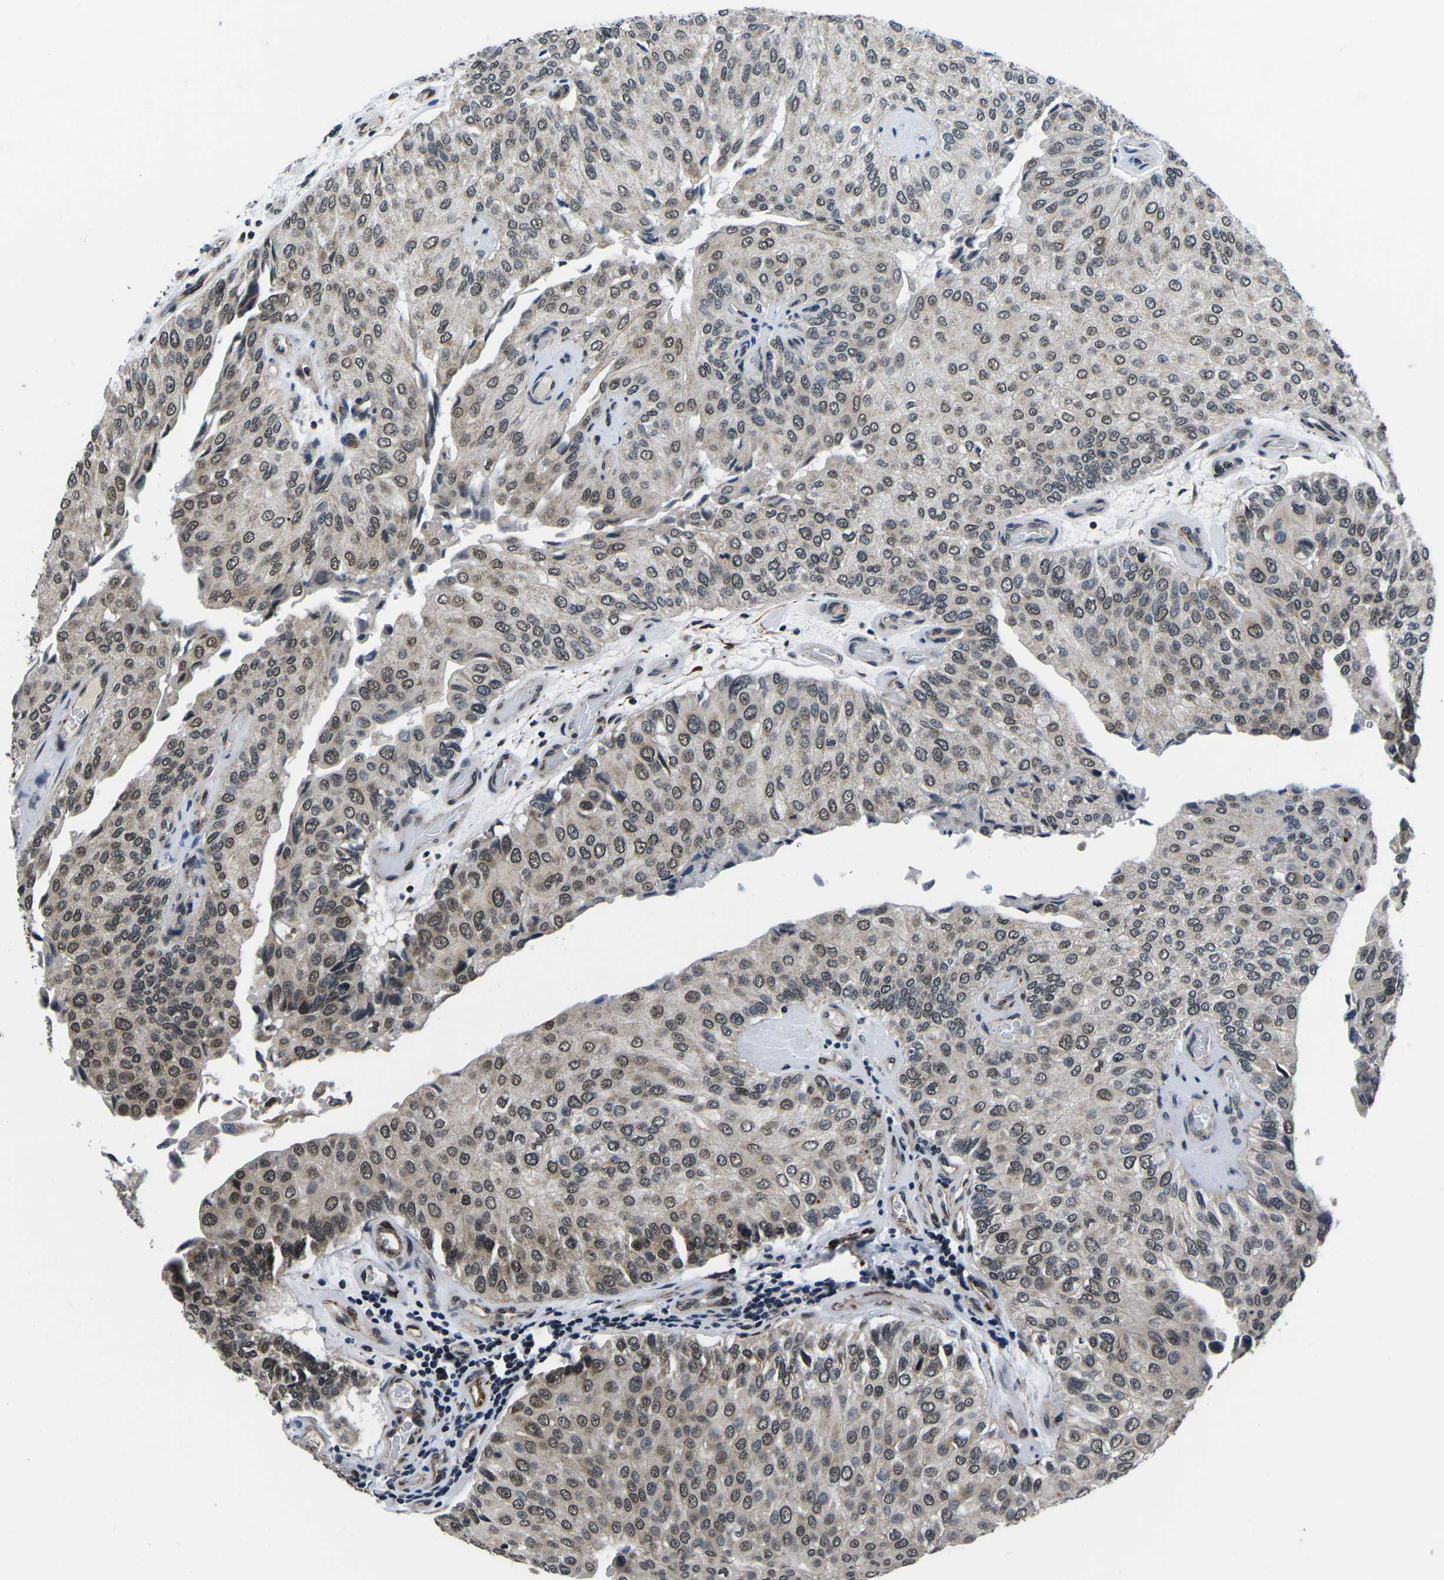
{"staining": {"intensity": "moderate", "quantity": ">75%", "location": "nuclear"}, "tissue": "urothelial cancer", "cell_type": "Tumor cells", "image_type": "cancer", "snomed": [{"axis": "morphology", "description": "Urothelial carcinoma, High grade"}, {"axis": "topography", "description": "Kidney"}, {"axis": "topography", "description": "Urinary bladder"}], "caption": "Brown immunohistochemical staining in urothelial carcinoma (high-grade) reveals moderate nuclear positivity in about >75% of tumor cells. (brown staining indicates protein expression, while blue staining denotes nuclei).", "gene": "CCNE1", "patient": {"sex": "male", "age": 77}}